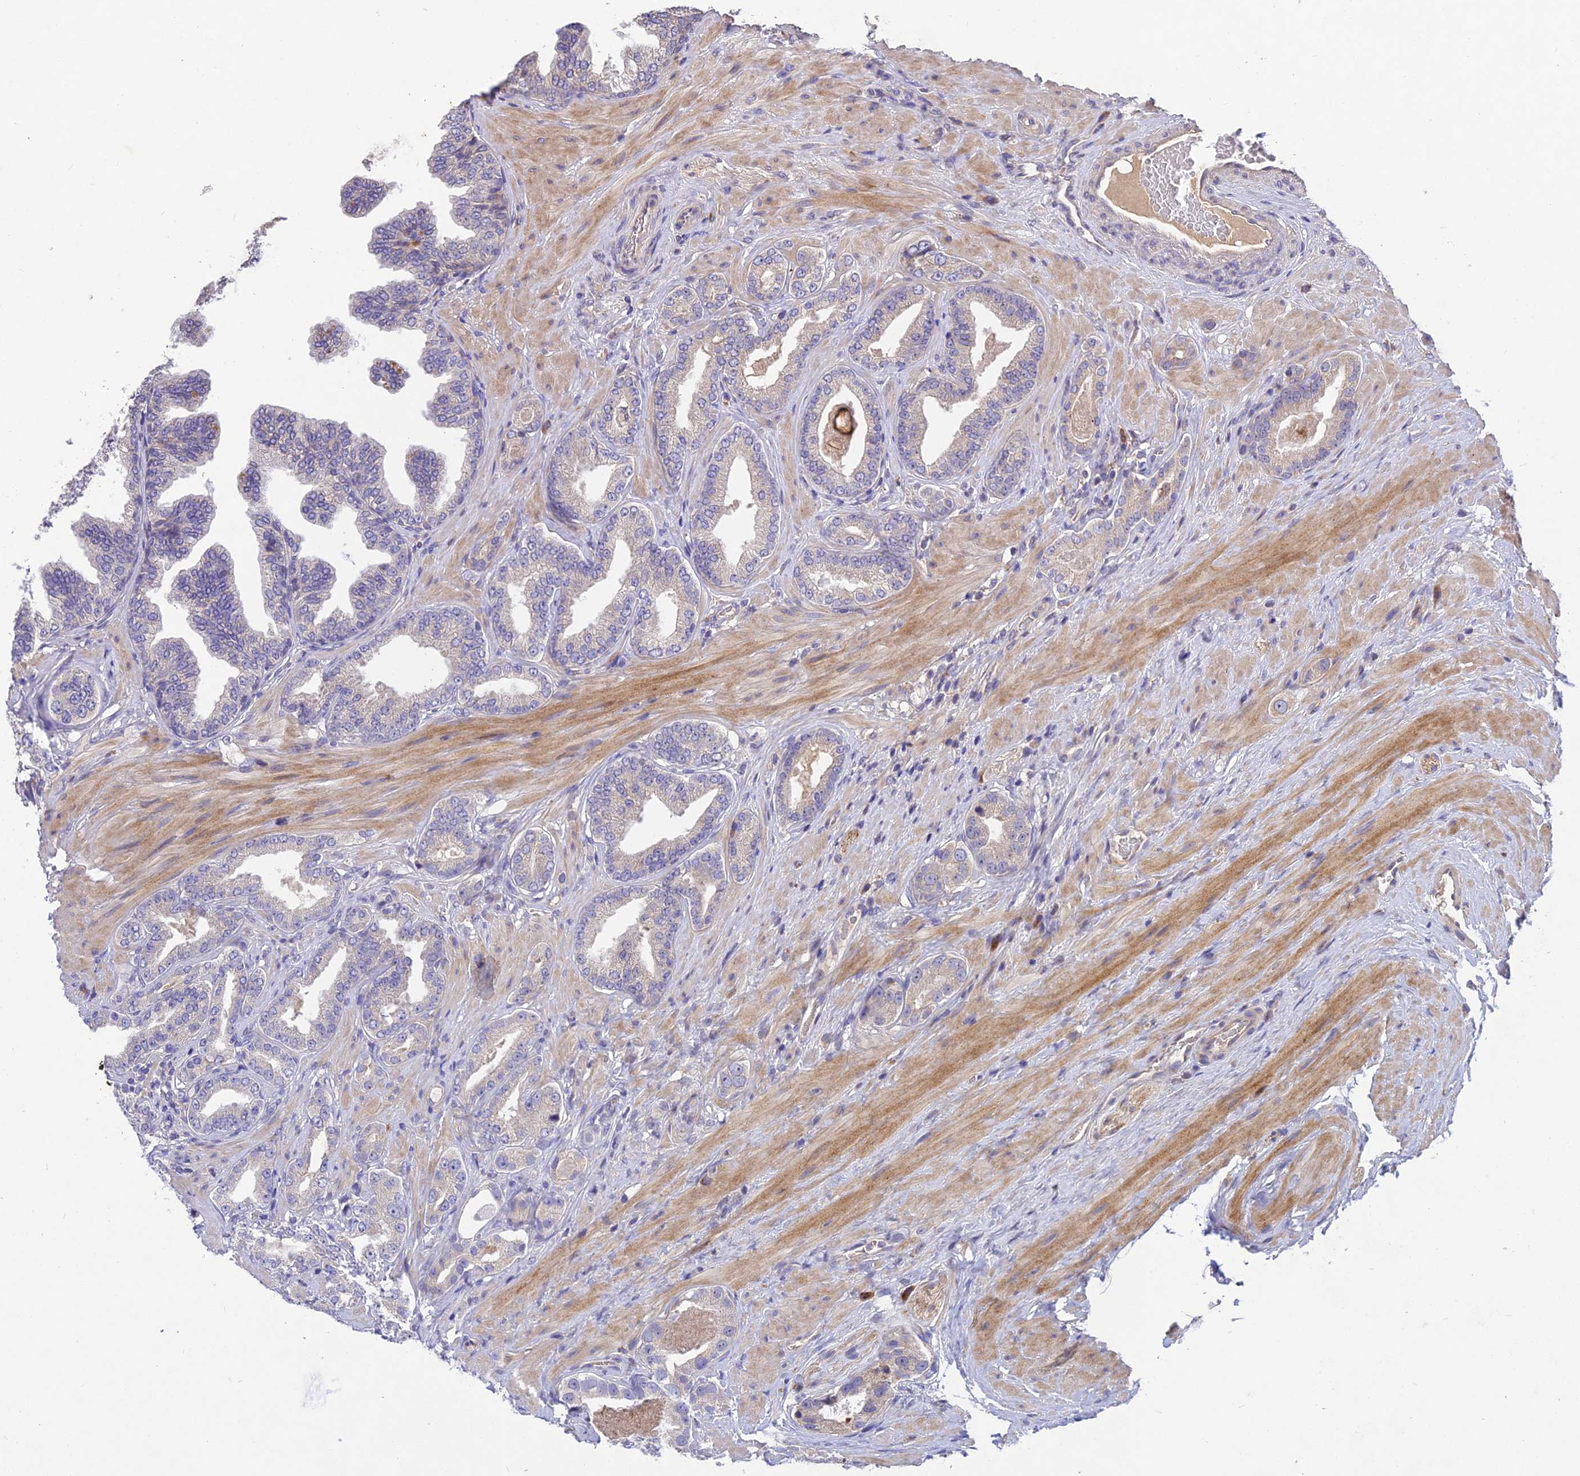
{"staining": {"intensity": "negative", "quantity": "none", "location": "none"}, "tissue": "prostate cancer", "cell_type": "Tumor cells", "image_type": "cancer", "snomed": [{"axis": "morphology", "description": "Adenocarcinoma, Low grade"}, {"axis": "topography", "description": "Prostate"}], "caption": "An immunohistochemistry micrograph of adenocarcinoma (low-grade) (prostate) is shown. There is no staining in tumor cells of adenocarcinoma (low-grade) (prostate).", "gene": "DENND5B", "patient": {"sex": "male", "age": 63}}